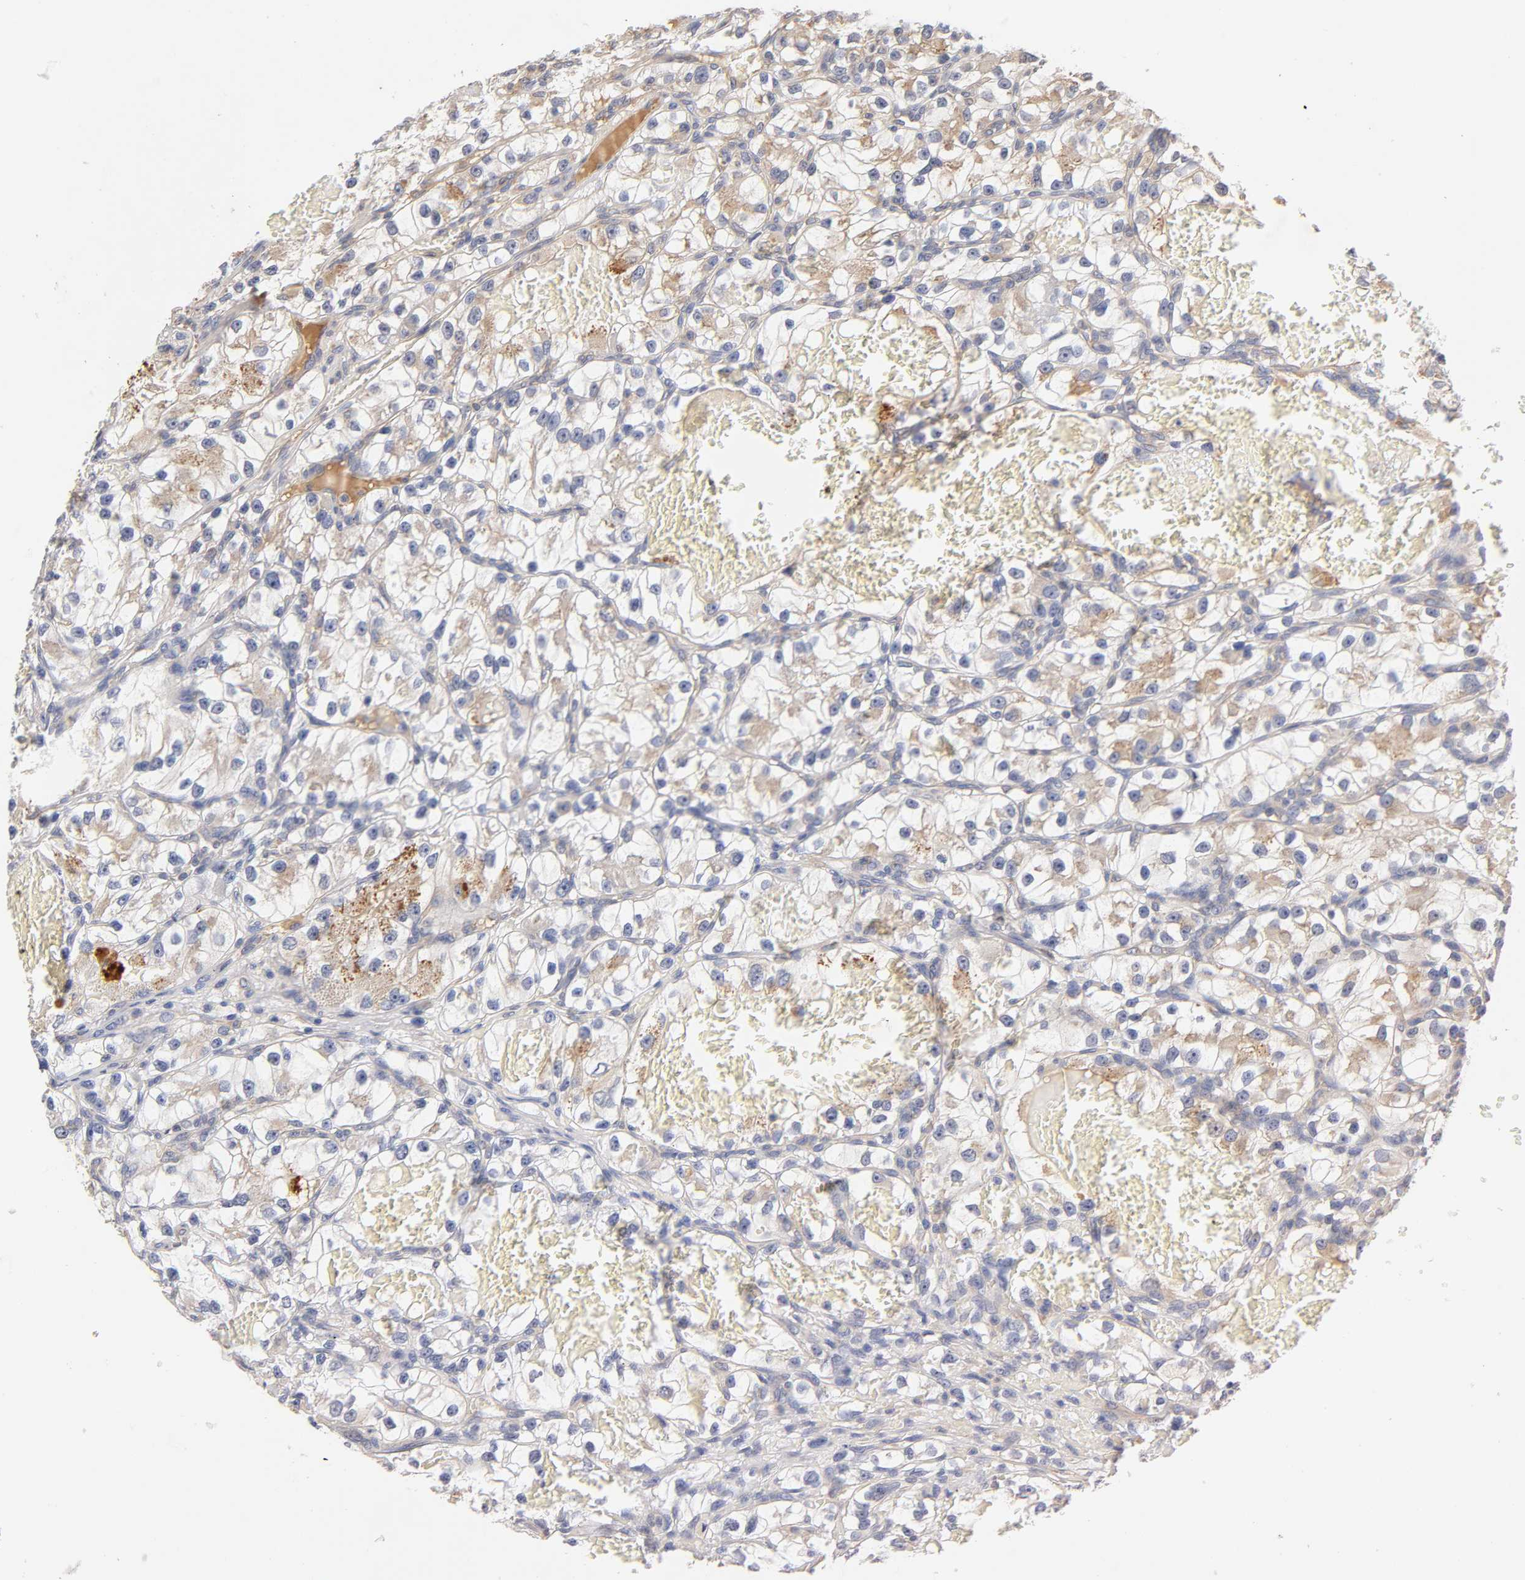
{"staining": {"intensity": "moderate", "quantity": "25%-75%", "location": "cytoplasmic/membranous"}, "tissue": "renal cancer", "cell_type": "Tumor cells", "image_type": "cancer", "snomed": [{"axis": "morphology", "description": "Adenocarcinoma, NOS"}, {"axis": "topography", "description": "Kidney"}], "caption": "Tumor cells show medium levels of moderate cytoplasmic/membranous positivity in approximately 25%-75% of cells in adenocarcinoma (renal).", "gene": "RPS29", "patient": {"sex": "female", "age": 57}}